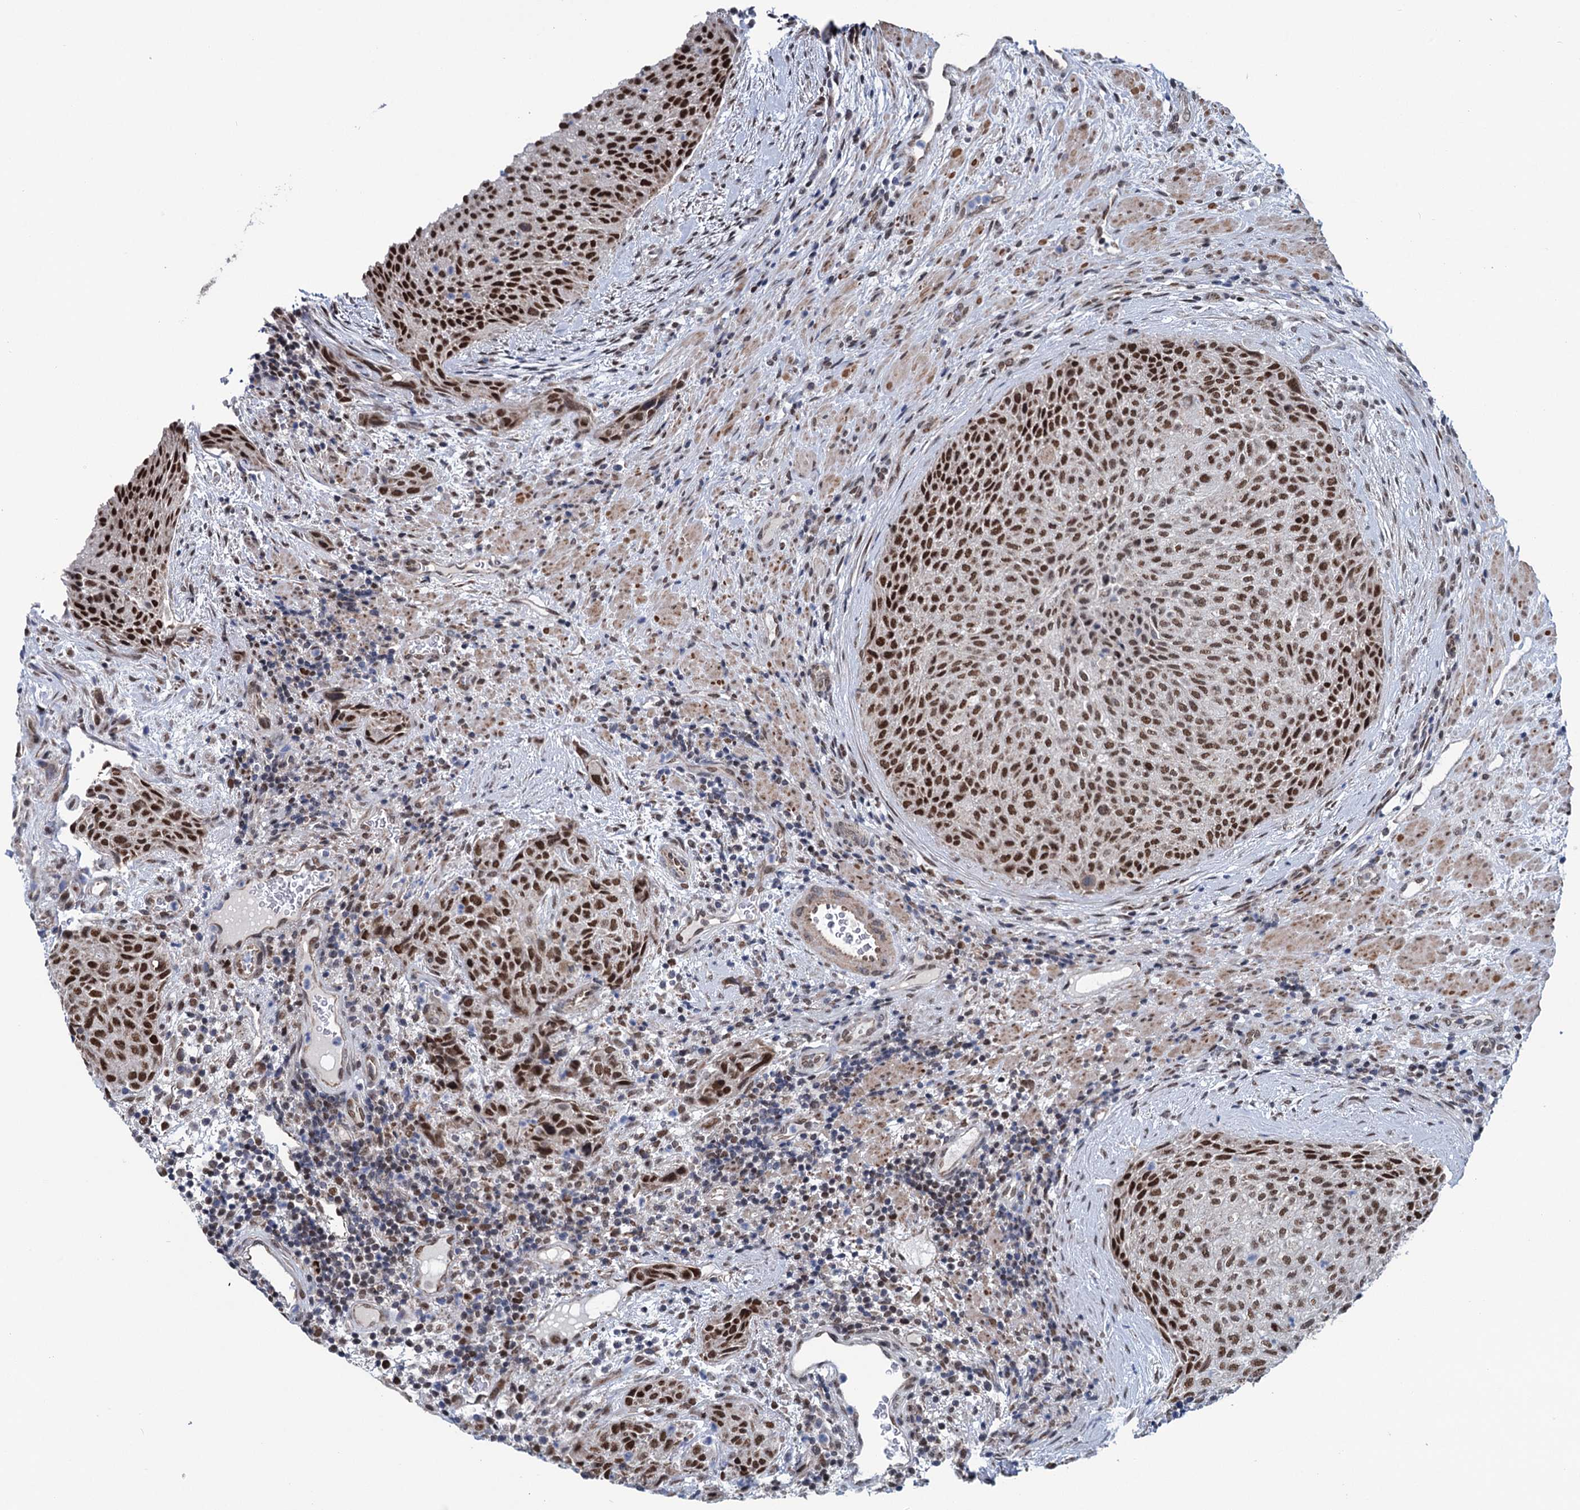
{"staining": {"intensity": "strong", "quantity": ">75%", "location": "nuclear"}, "tissue": "urothelial cancer", "cell_type": "Tumor cells", "image_type": "cancer", "snomed": [{"axis": "morphology", "description": "Normal tissue, NOS"}, {"axis": "morphology", "description": "Urothelial carcinoma, NOS"}, {"axis": "topography", "description": "Urinary bladder"}, {"axis": "topography", "description": "Peripheral nerve tissue"}], "caption": "Immunohistochemical staining of human urothelial cancer demonstrates strong nuclear protein staining in about >75% of tumor cells.", "gene": "MORN3", "patient": {"sex": "male", "age": 35}}